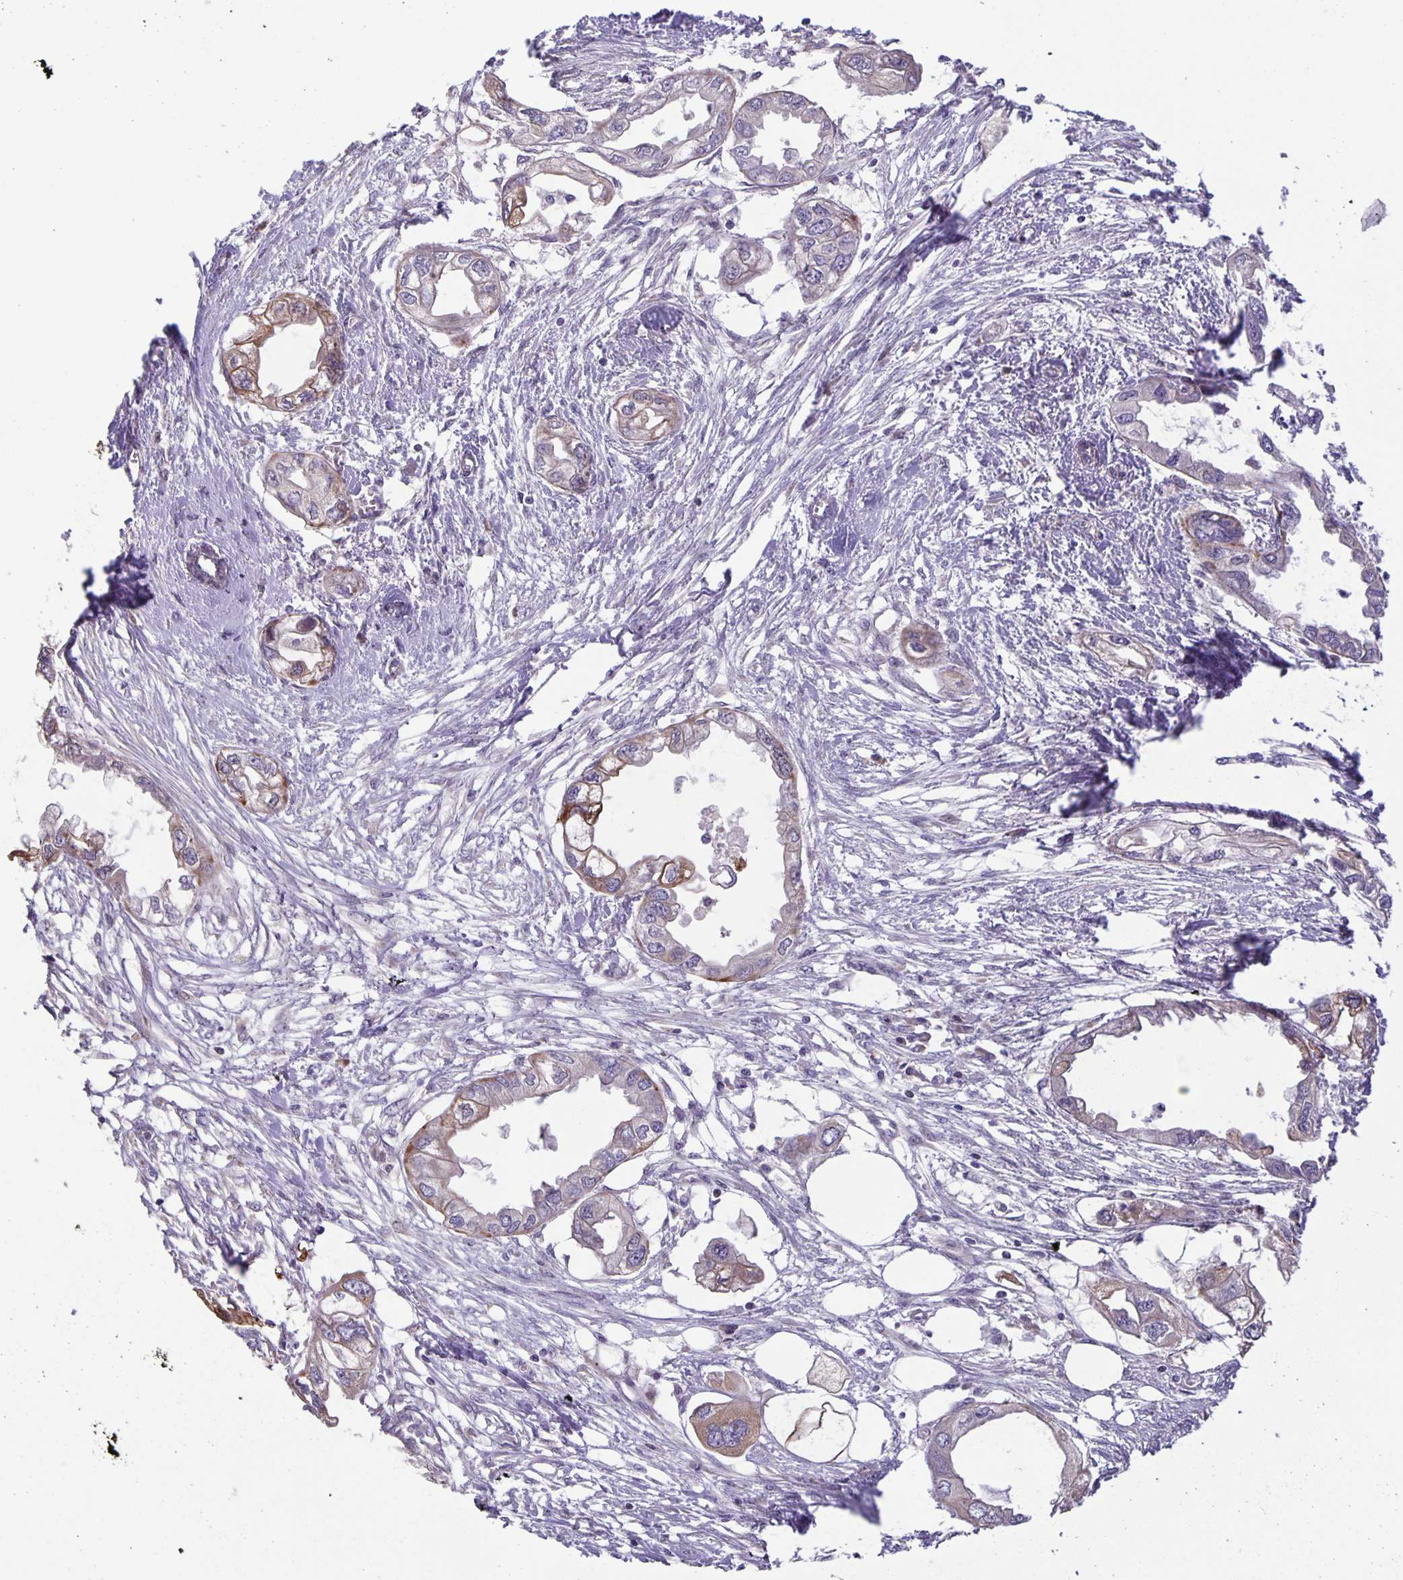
{"staining": {"intensity": "weak", "quantity": "25%-75%", "location": "cytoplasmic/membranous"}, "tissue": "endometrial cancer", "cell_type": "Tumor cells", "image_type": "cancer", "snomed": [{"axis": "morphology", "description": "Adenocarcinoma, NOS"}, {"axis": "morphology", "description": "Adenocarcinoma, metastatic, NOS"}, {"axis": "topography", "description": "Adipose tissue"}, {"axis": "topography", "description": "Endometrium"}], "caption": "Immunohistochemistry (DAB) staining of endometrial cancer (adenocarcinoma) demonstrates weak cytoplasmic/membranous protein staining in about 25%-75% of tumor cells.", "gene": "MAPK12", "patient": {"sex": "female", "age": 67}}